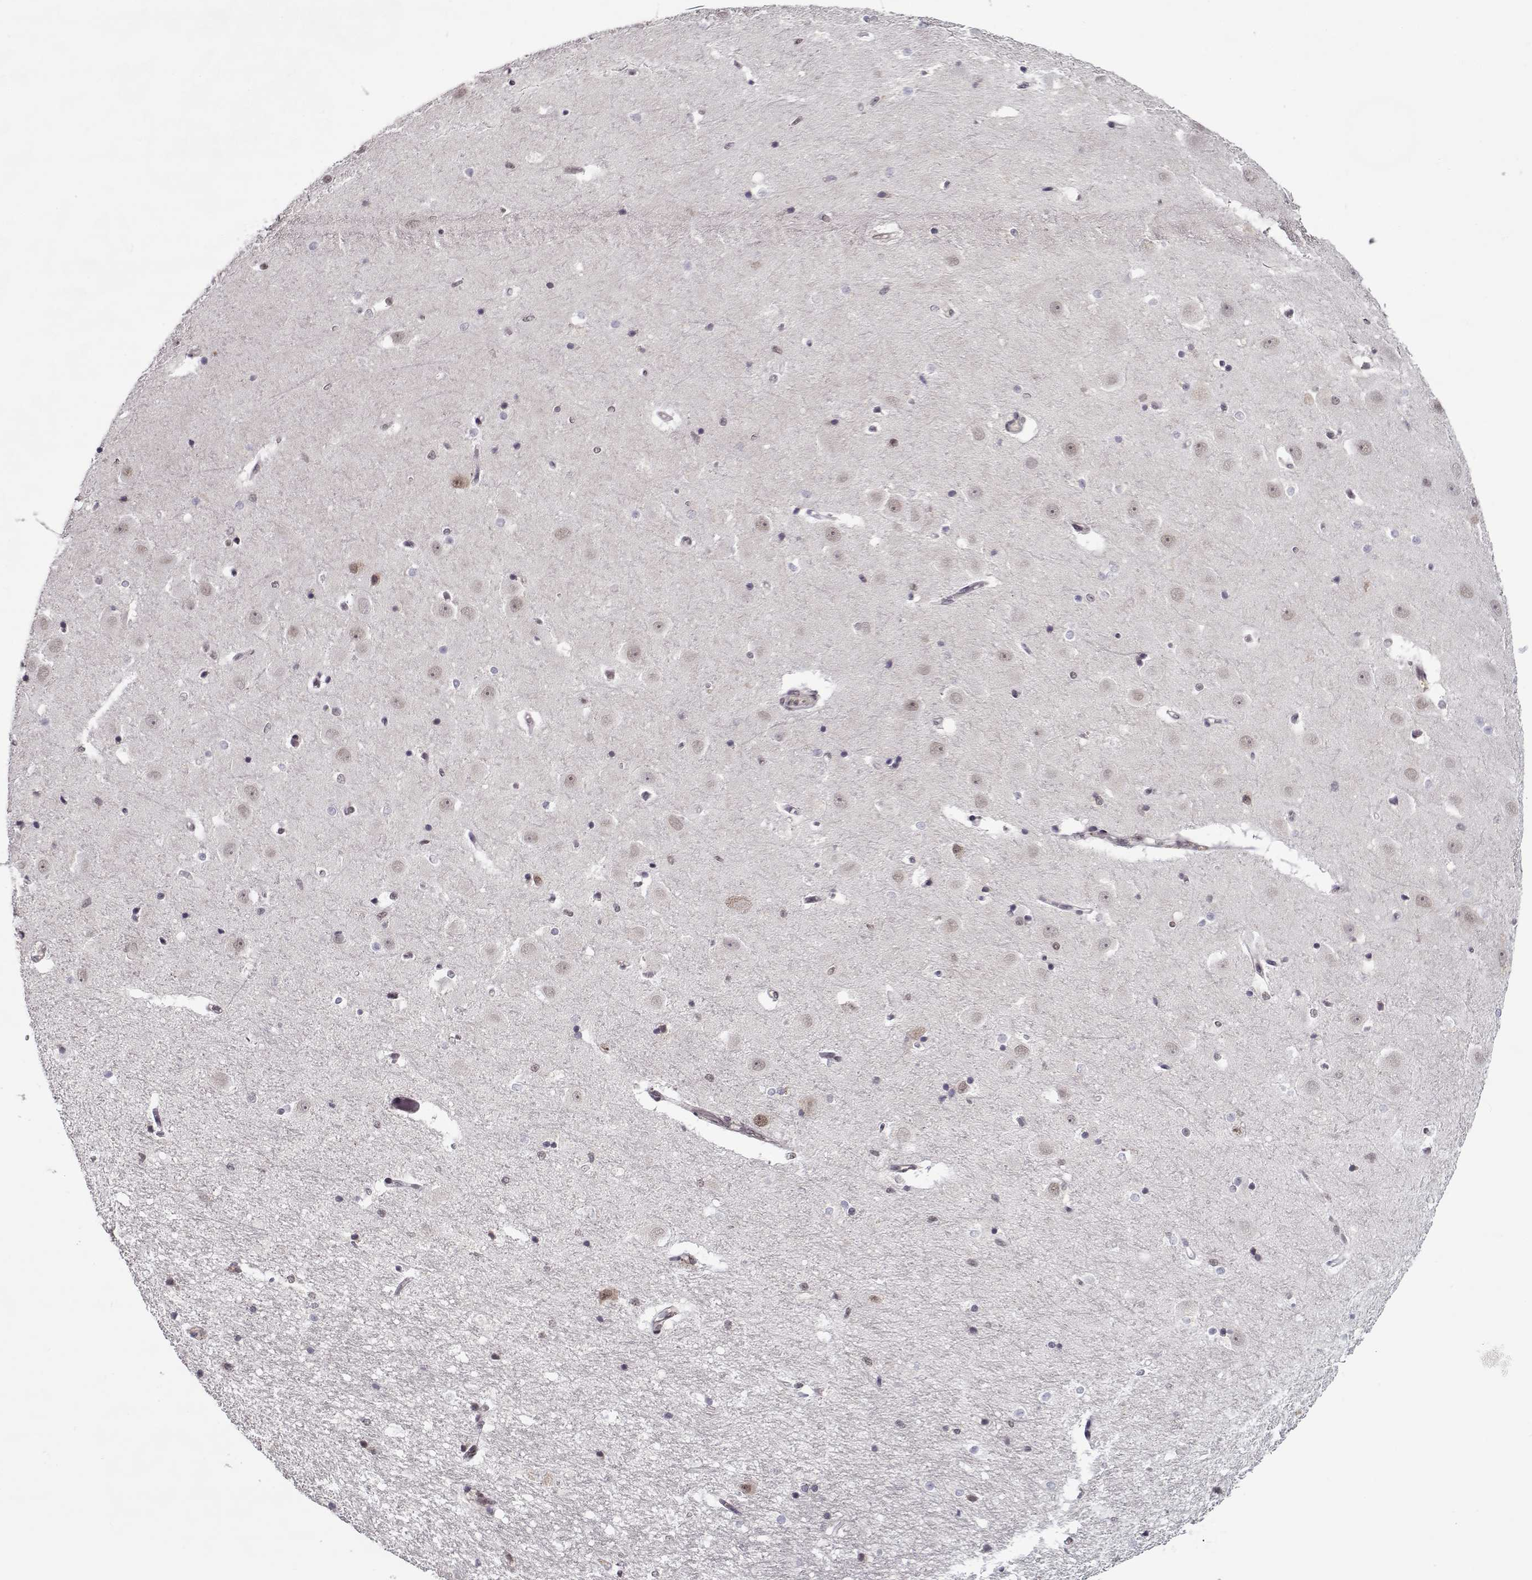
{"staining": {"intensity": "negative", "quantity": "none", "location": "none"}, "tissue": "hippocampus", "cell_type": "Glial cells", "image_type": "normal", "snomed": [{"axis": "morphology", "description": "Normal tissue, NOS"}, {"axis": "topography", "description": "Hippocampus"}], "caption": "Immunohistochemistry image of benign human hippocampus stained for a protein (brown), which demonstrates no expression in glial cells.", "gene": "TESPA1", "patient": {"sex": "male", "age": 44}}